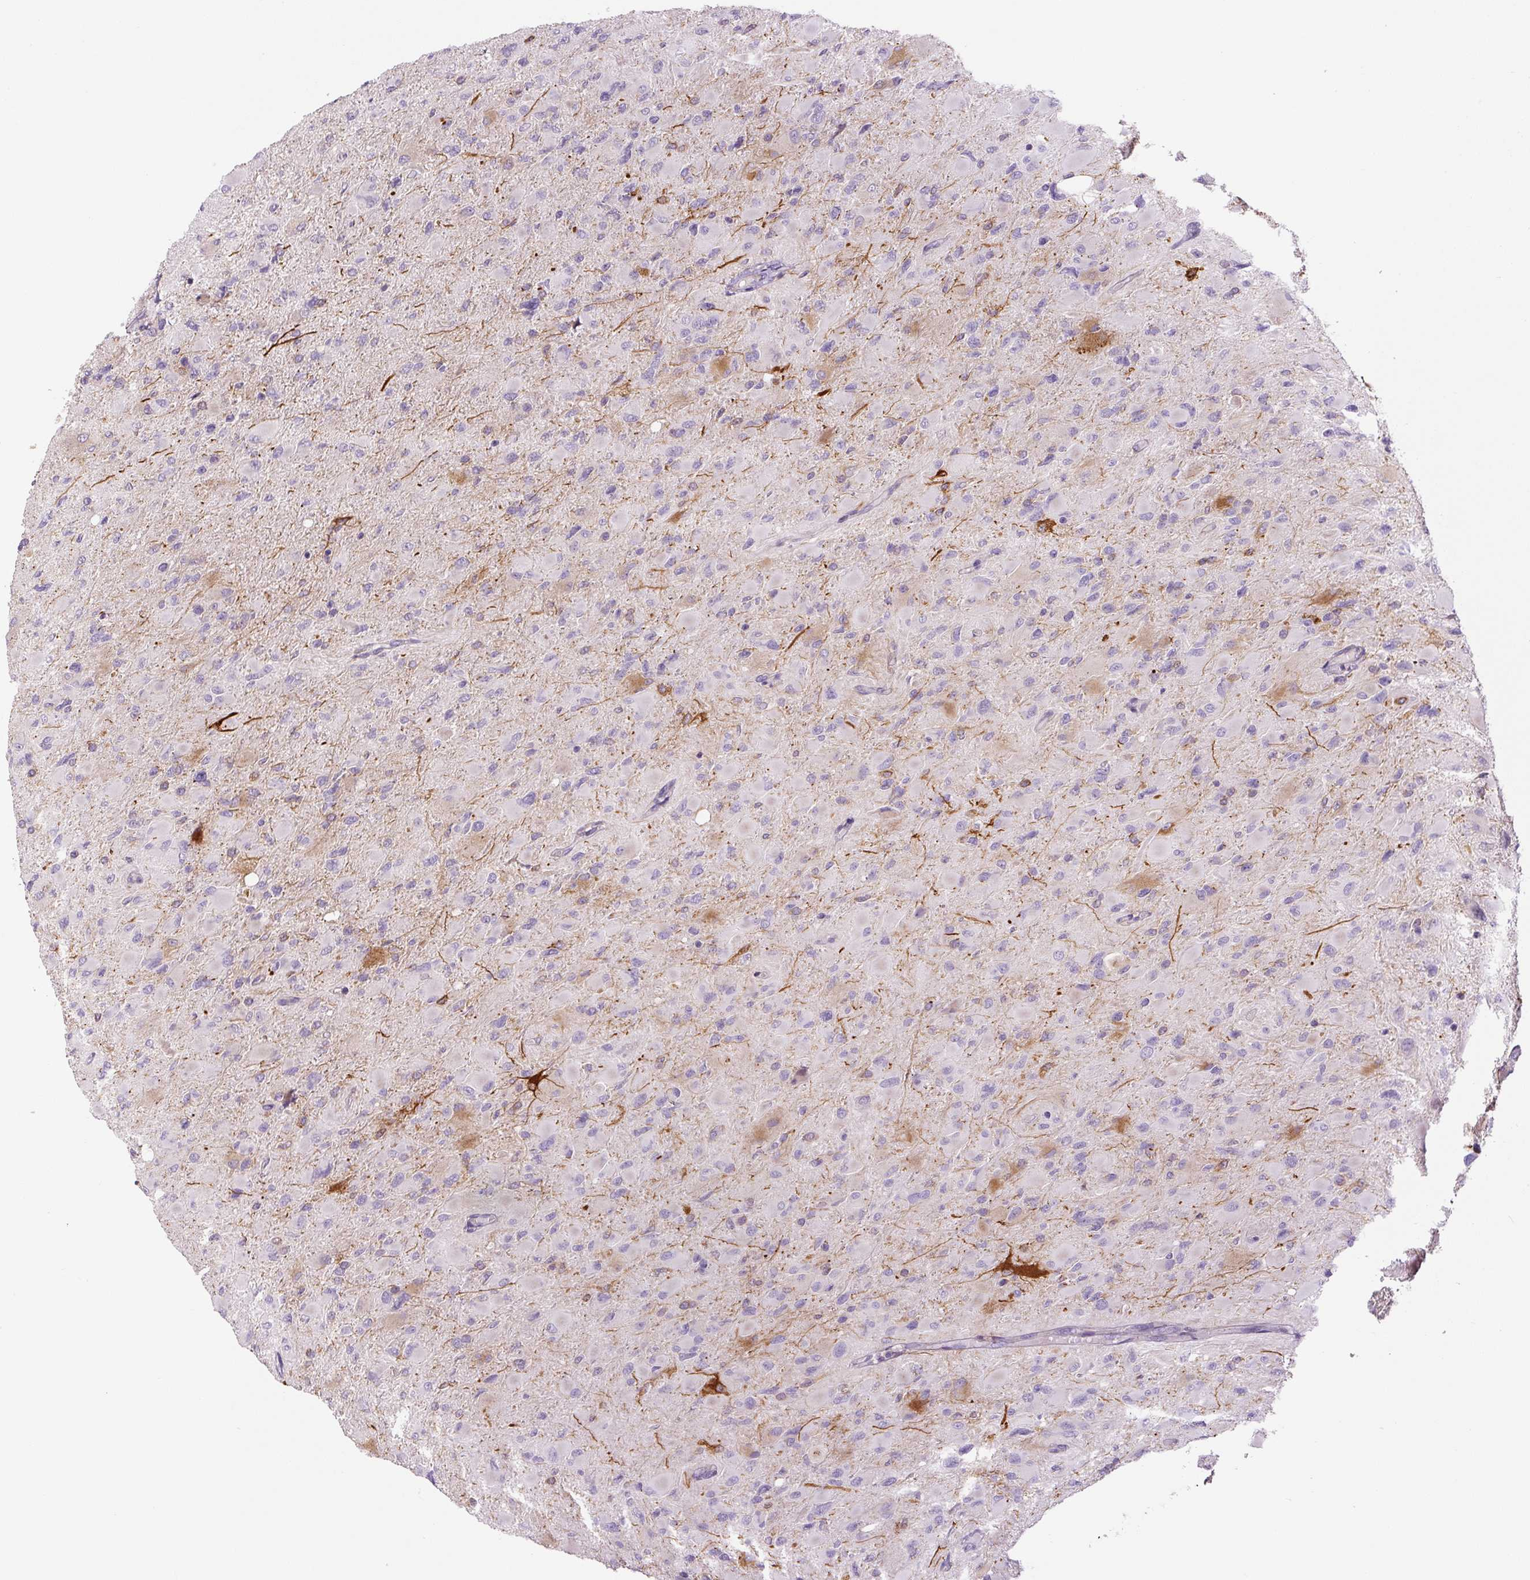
{"staining": {"intensity": "negative", "quantity": "none", "location": "none"}, "tissue": "glioma", "cell_type": "Tumor cells", "image_type": "cancer", "snomed": [{"axis": "morphology", "description": "Glioma, malignant, High grade"}, {"axis": "topography", "description": "Cerebral cortex"}], "caption": "Tumor cells show no significant staining in glioma.", "gene": "FUT10", "patient": {"sex": "female", "age": 36}}